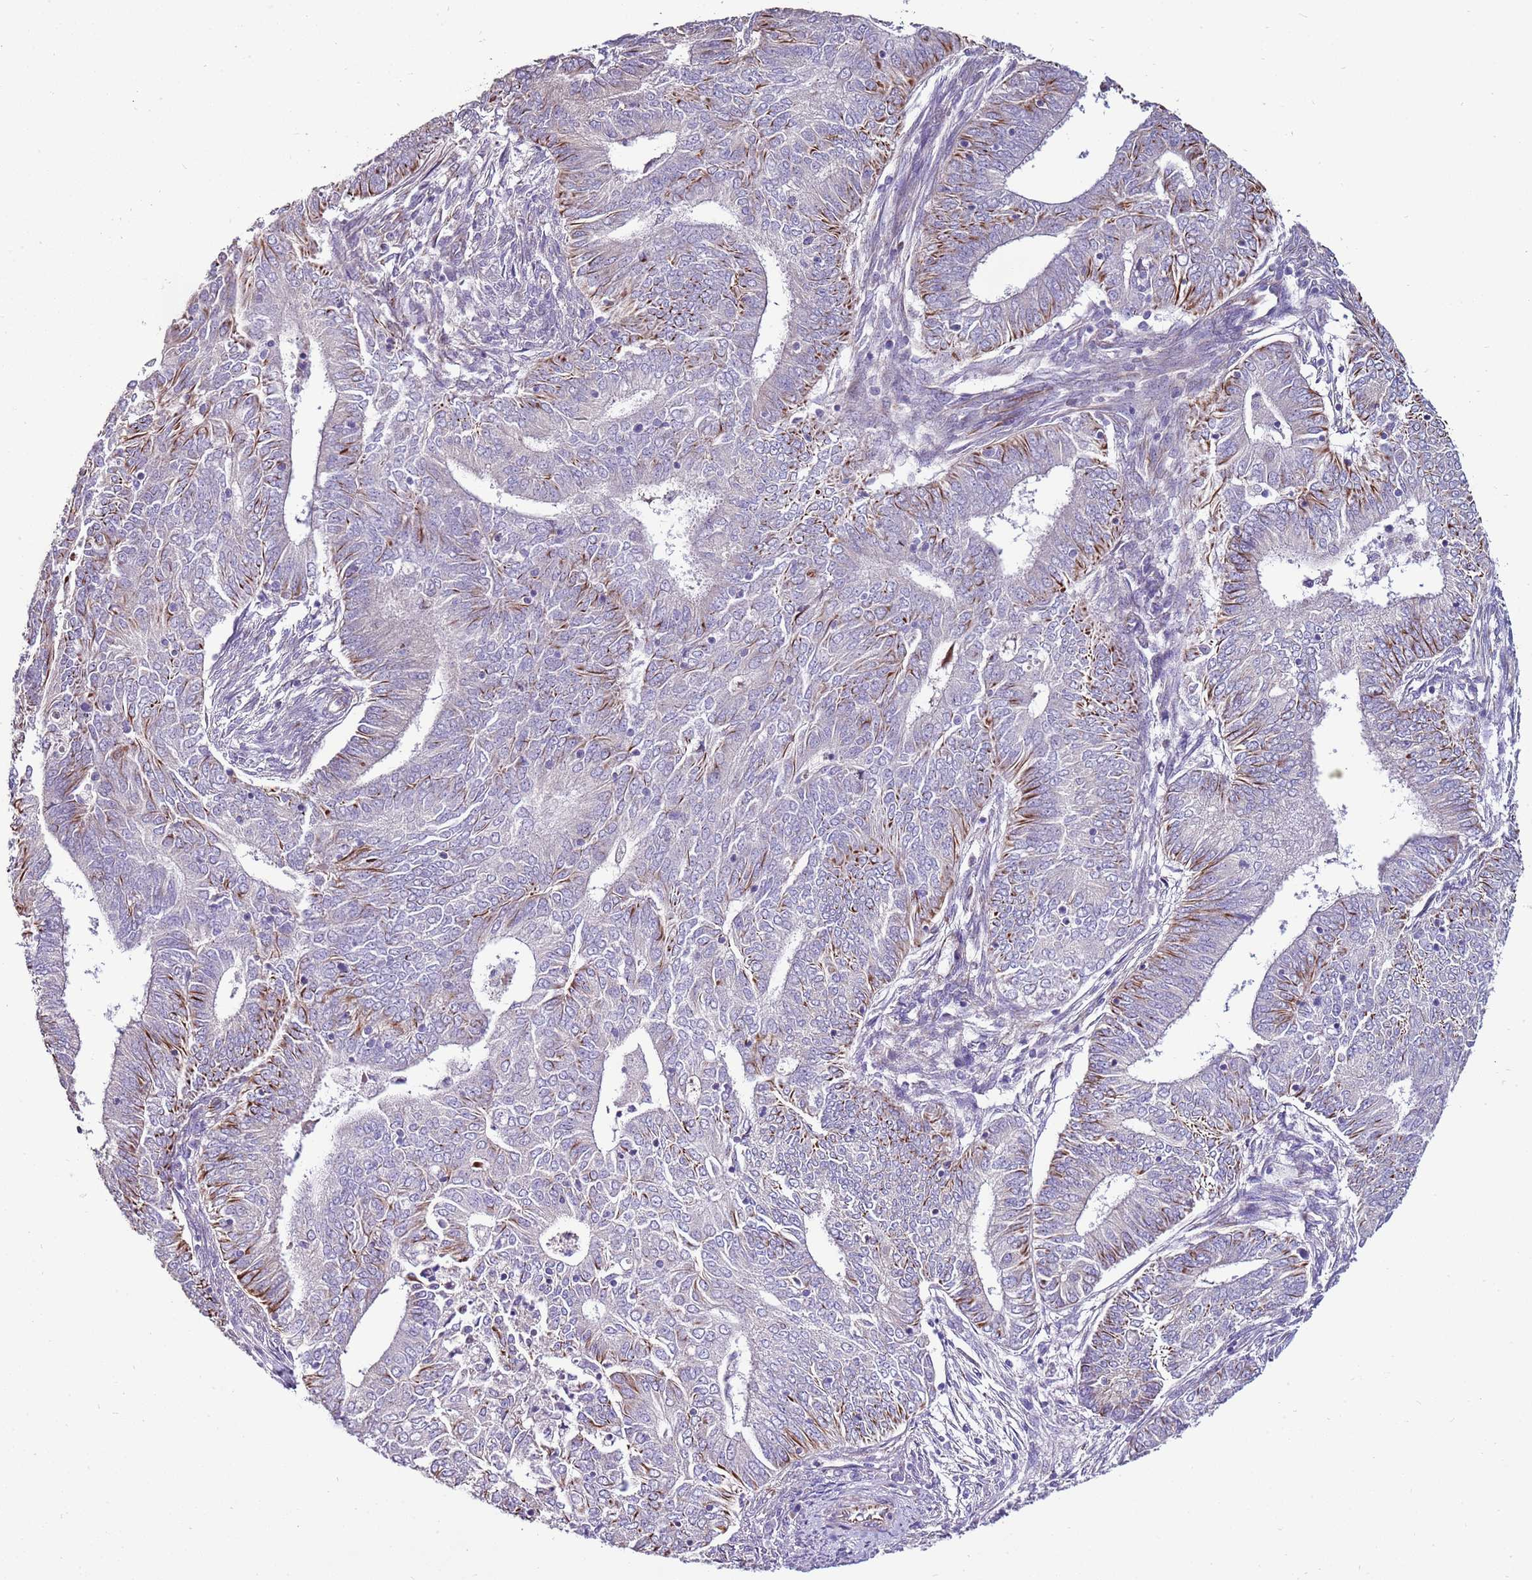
{"staining": {"intensity": "strong", "quantity": "<25%", "location": "cytoplasmic/membranous"}, "tissue": "endometrial cancer", "cell_type": "Tumor cells", "image_type": "cancer", "snomed": [{"axis": "morphology", "description": "Adenocarcinoma, NOS"}, {"axis": "topography", "description": "Endometrium"}], "caption": "Immunohistochemical staining of endometrial cancer (adenocarcinoma) reveals medium levels of strong cytoplasmic/membranous protein expression in about <25% of tumor cells.", "gene": "ZNF786", "patient": {"sex": "female", "age": 62}}